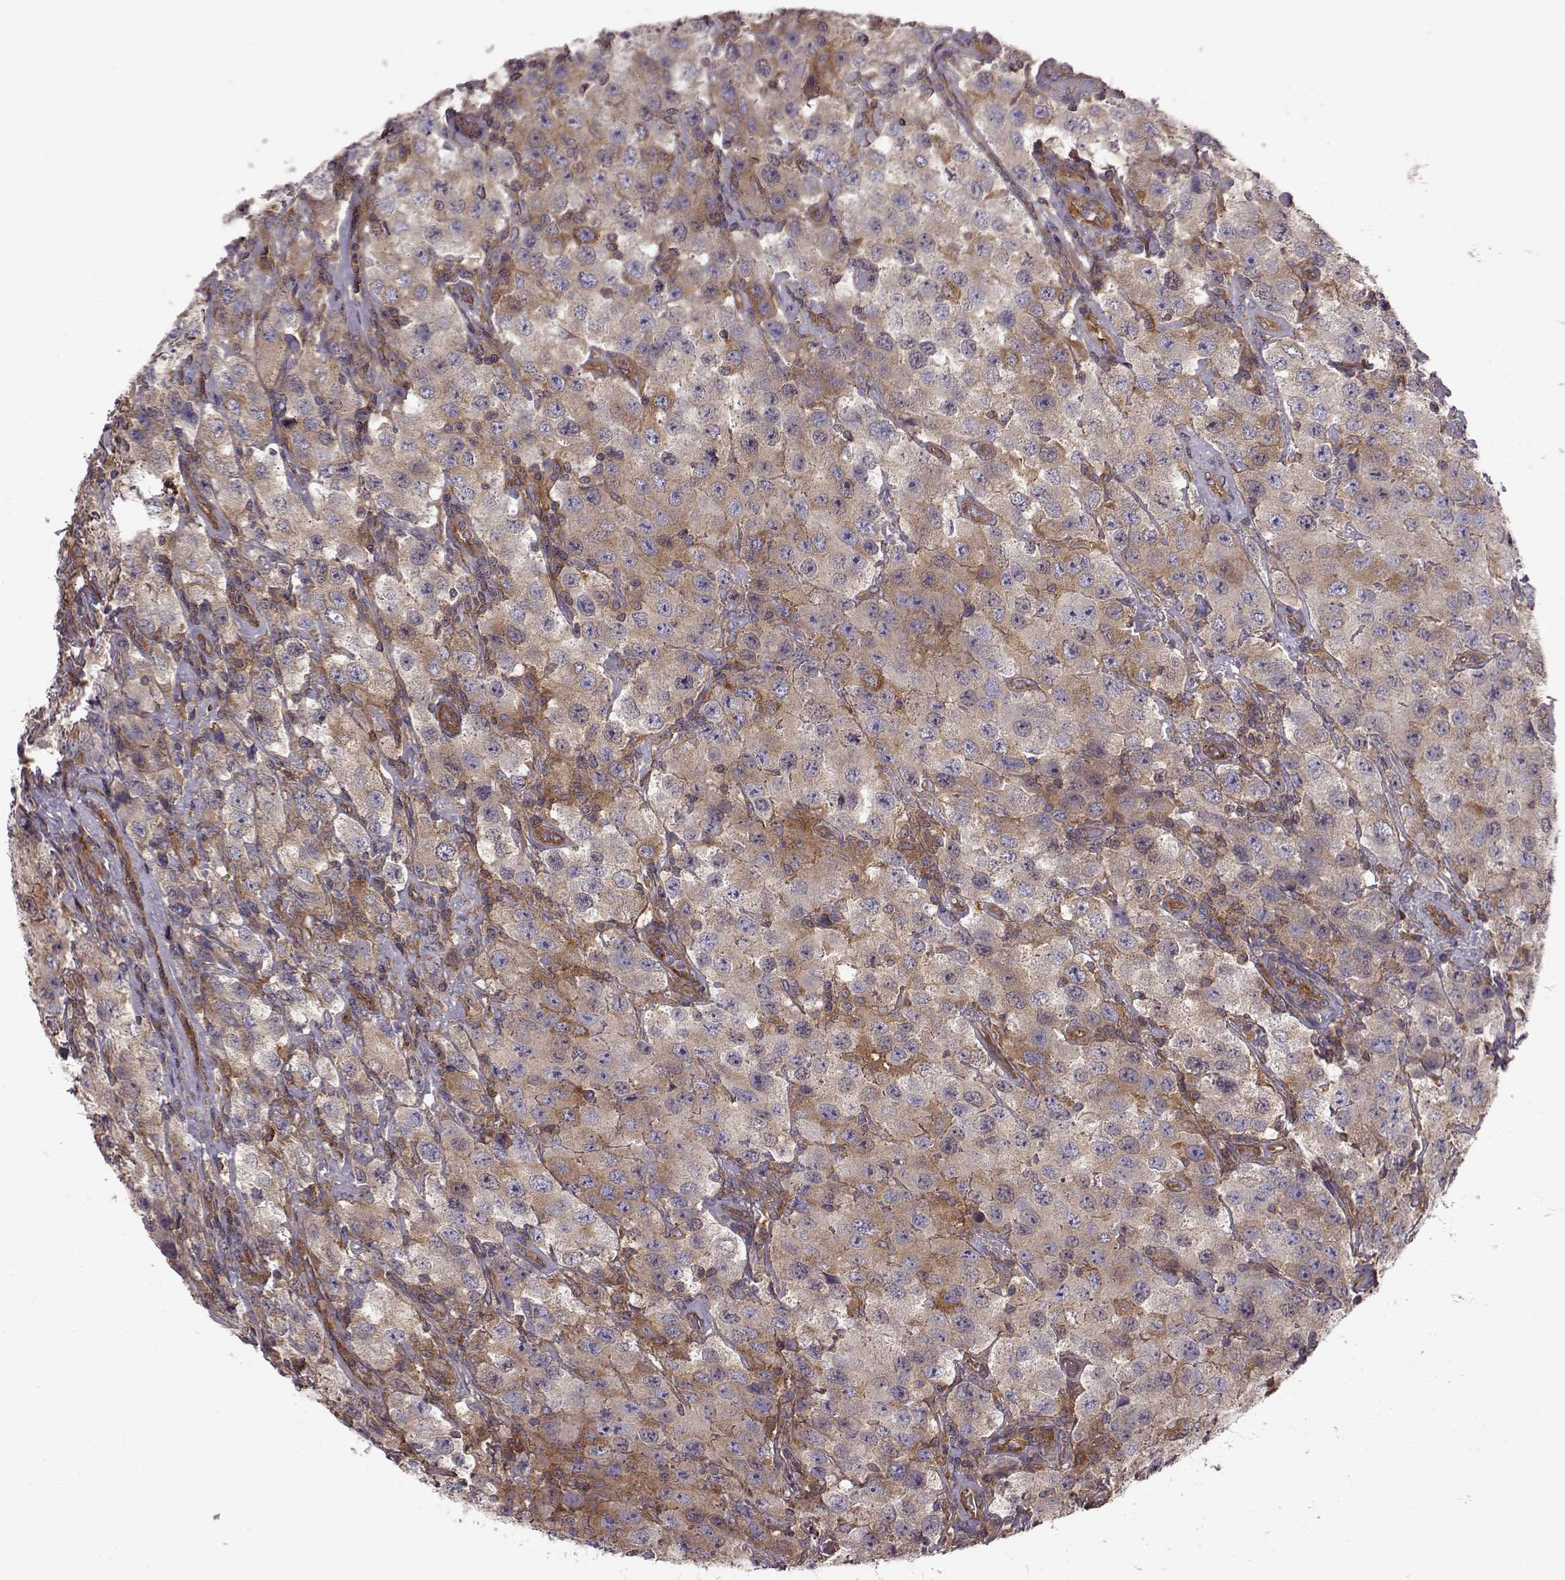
{"staining": {"intensity": "moderate", "quantity": "25%-75%", "location": "cytoplasmic/membranous"}, "tissue": "testis cancer", "cell_type": "Tumor cells", "image_type": "cancer", "snomed": [{"axis": "morphology", "description": "Seminoma, NOS"}, {"axis": "topography", "description": "Testis"}], "caption": "Testis cancer (seminoma) was stained to show a protein in brown. There is medium levels of moderate cytoplasmic/membranous positivity in about 25%-75% of tumor cells. The protein of interest is shown in brown color, while the nuclei are stained blue.", "gene": "RABGAP1", "patient": {"sex": "male", "age": 52}}